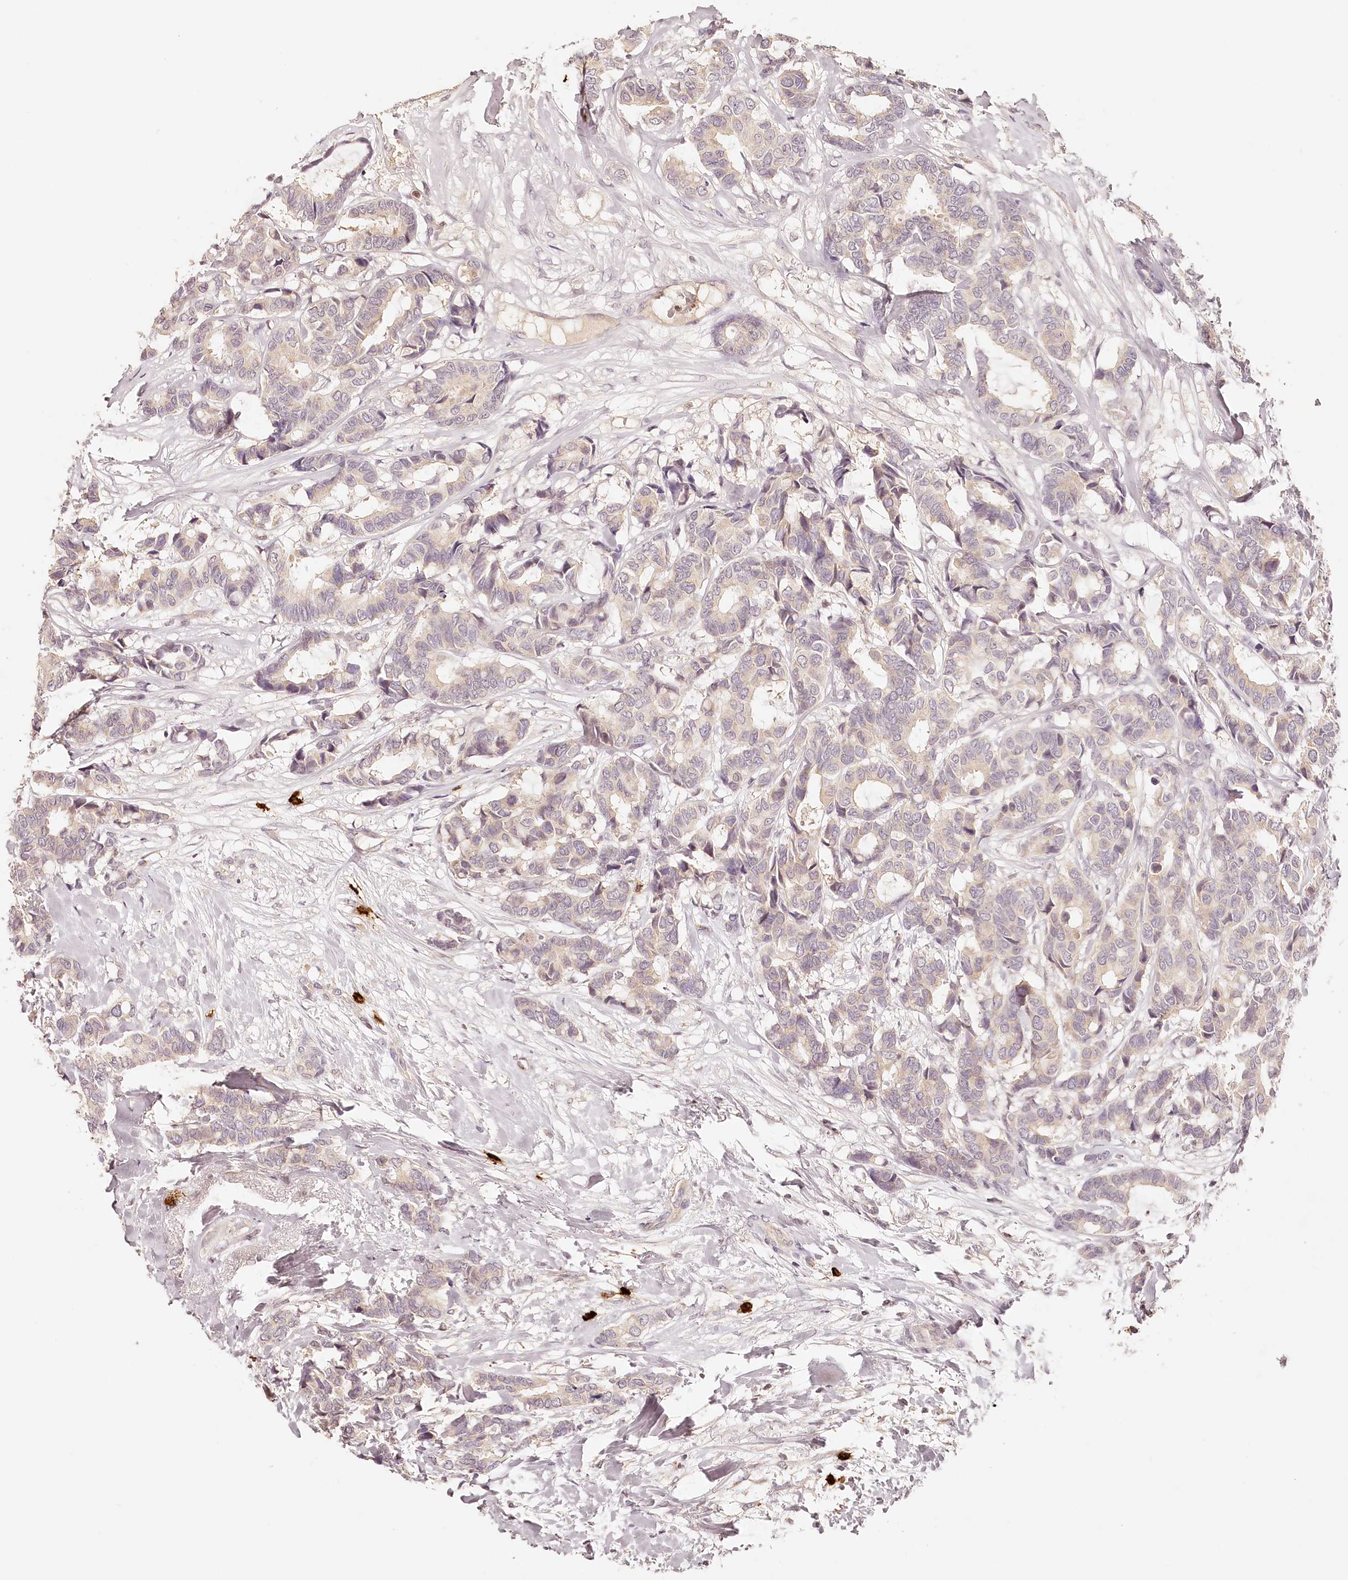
{"staining": {"intensity": "weak", "quantity": "<25%", "location": "cytoplasmic/membranous"}, "tissue": "breast cancer", "cell_type": "Tumor cells", "image_type": "cancer", "snomed": [{"axis": "morphology", "description": "Duct carcinoma"}, {"axis": "topography", "description": "Breast"}], "caption": "This image is of breast cancer stained with immunohistochemistry (IHC) to label a protein in brown with the nuclei are counter-stained blue. There is no positivity in tumor cells.", "gene": "SYNGR1", "patient": {"sex": "female", "age": 87}}